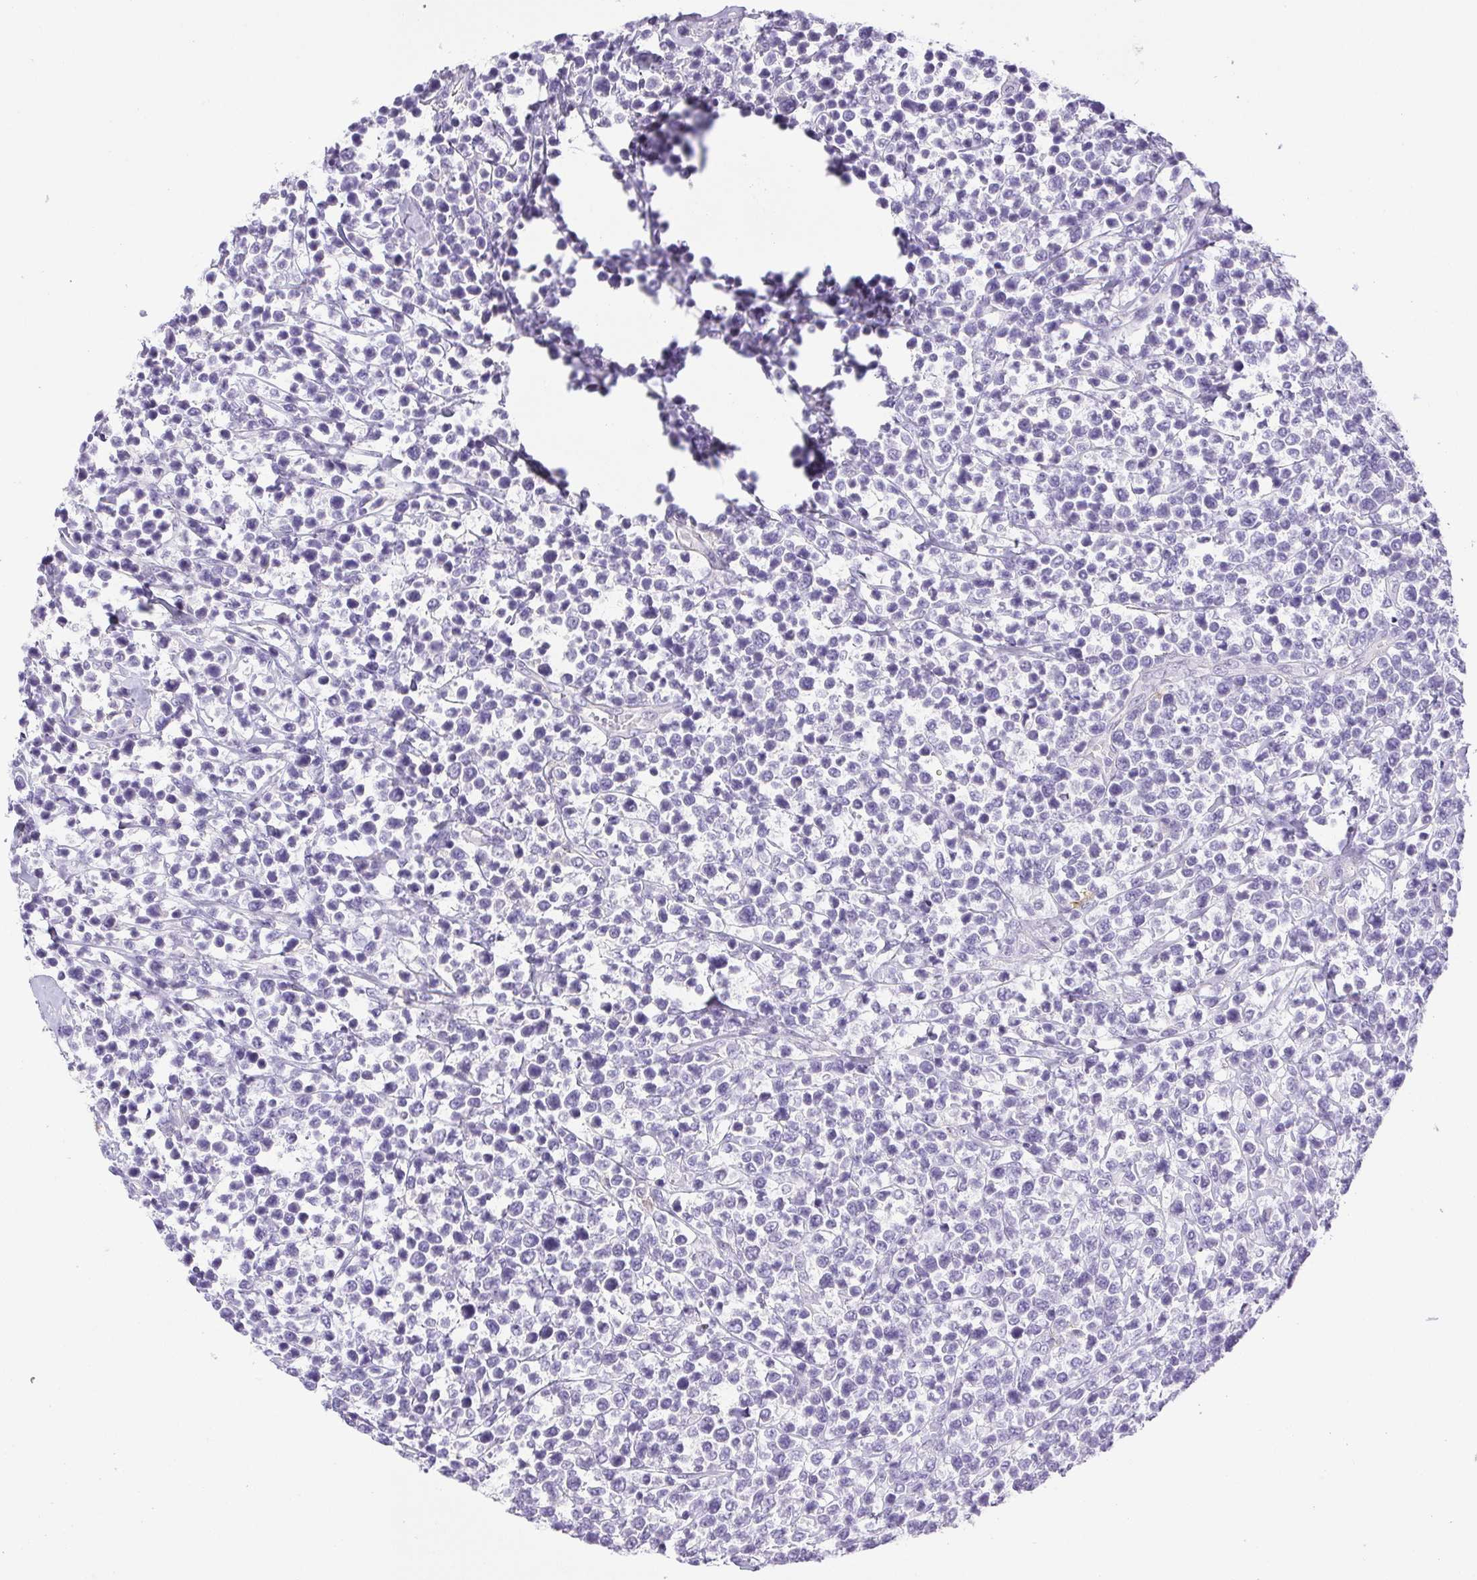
{"staining": {"intensity": "negative", "quantity": "none", "location": "none"}, "tissue": "lymphoma", "cell_type": "Tumor cells", "image_type": "cancer", "snomed": [{"axis": "morphology", "description": "Malignant lymphoma, non-Hodgkin's type, High grade"}, {"axis": "topography", "description": "Soft tissue"}], "caption": "Human malignant lymphoma, non-Hodgkin's type (high-grade) stained for a protein using IHC displays no expression in tumor cells.", "gene": "HLA-G", "patient": {"sex": "female", "age": 56}}